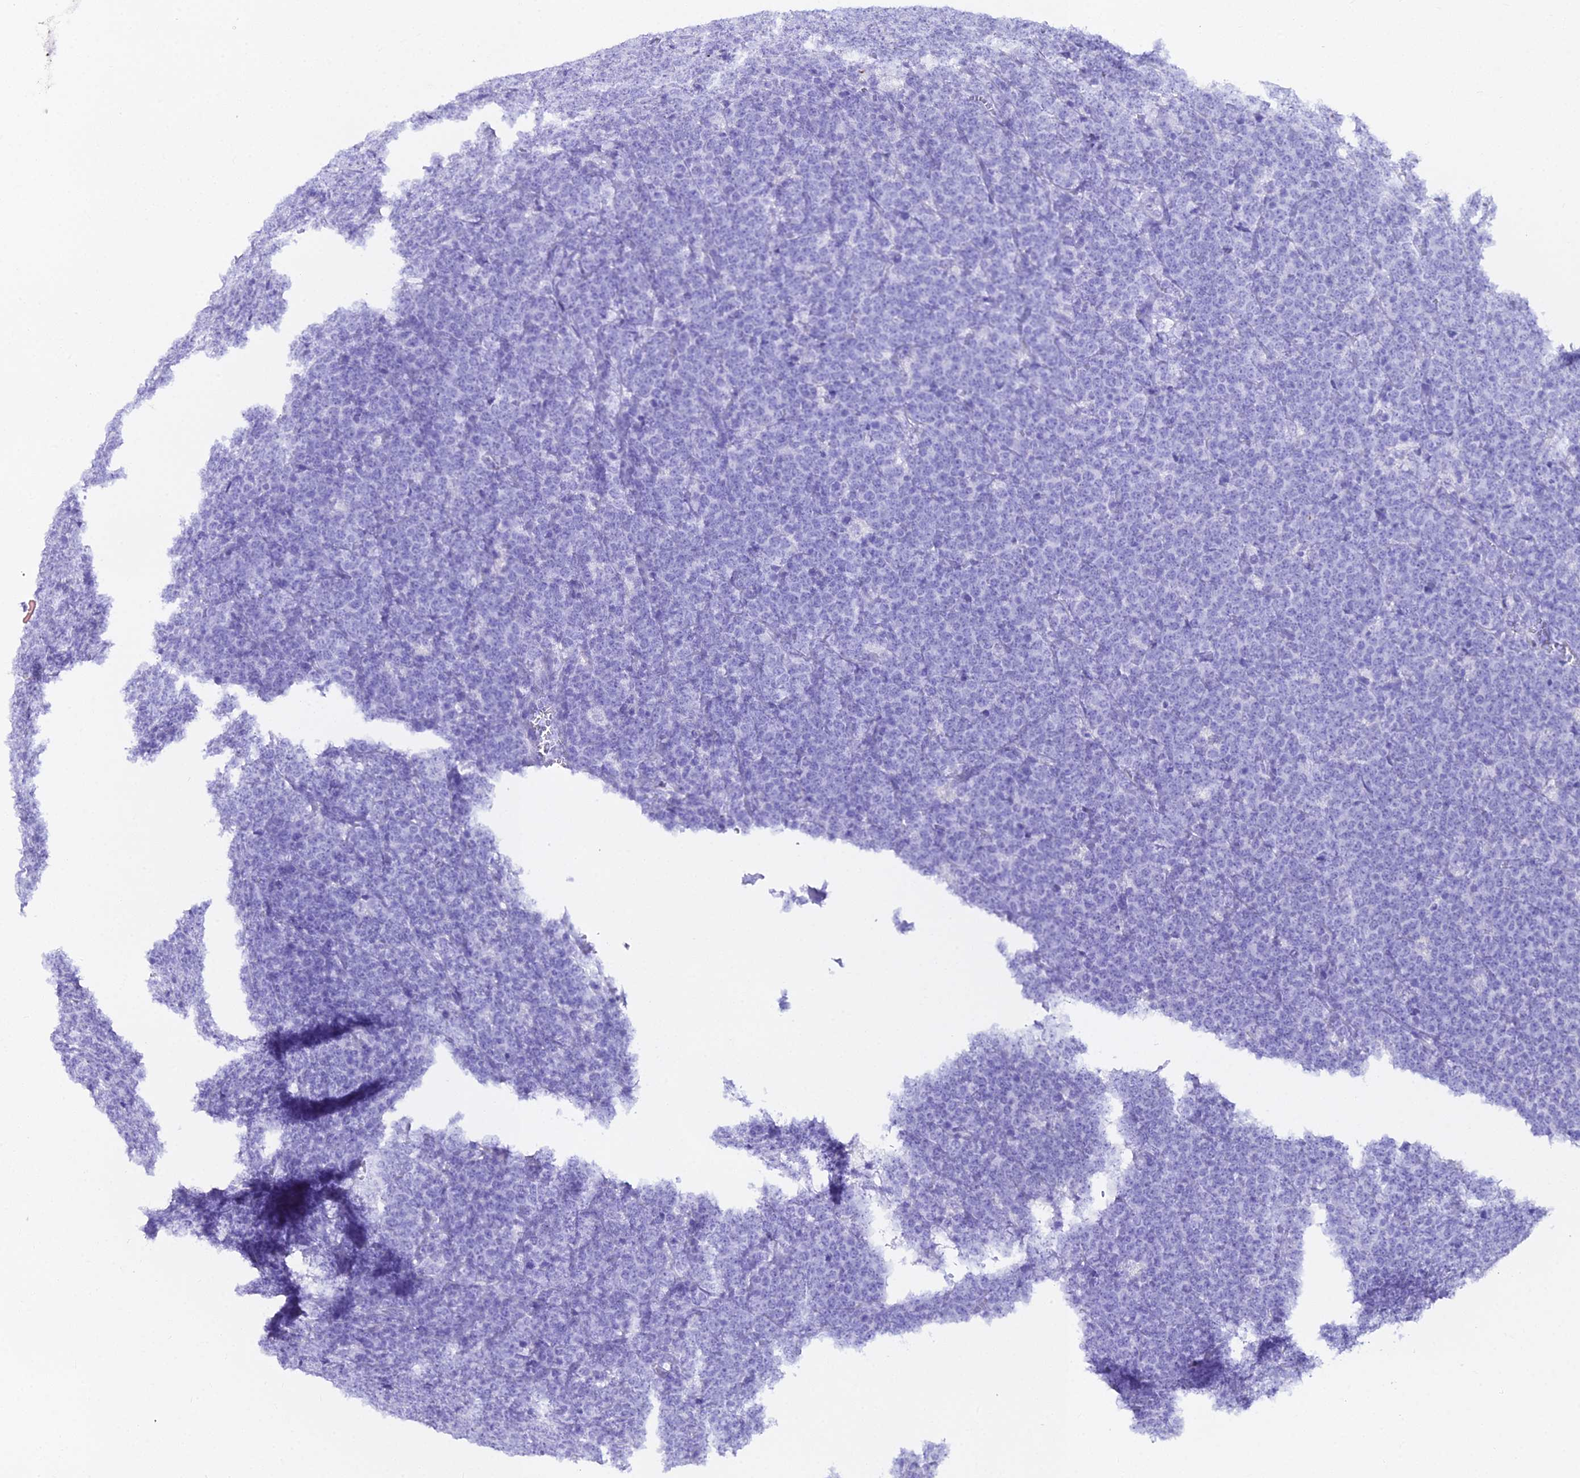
{"staining": {"intensity": "negative", "quantity": "none", "location": "none"}, "tissue": "lymphoma", "cell_type": "Tumor cells", "image_type": "cancer", "snomed": [{"axis": "morphology", "description": "Malignant lymphoma, non-Hodgkin's type, High grade"}, {"axis": "topography", "description": "Small intestine"}], "caption": "Tumor cells show no significant positivity in lymphoma. The staining is performed using DAB brown chromogen with nuclei counter-stained in using hematoxylin.", "gene": "GLYAT", "patient": {"sex": "male", "age": 8}}